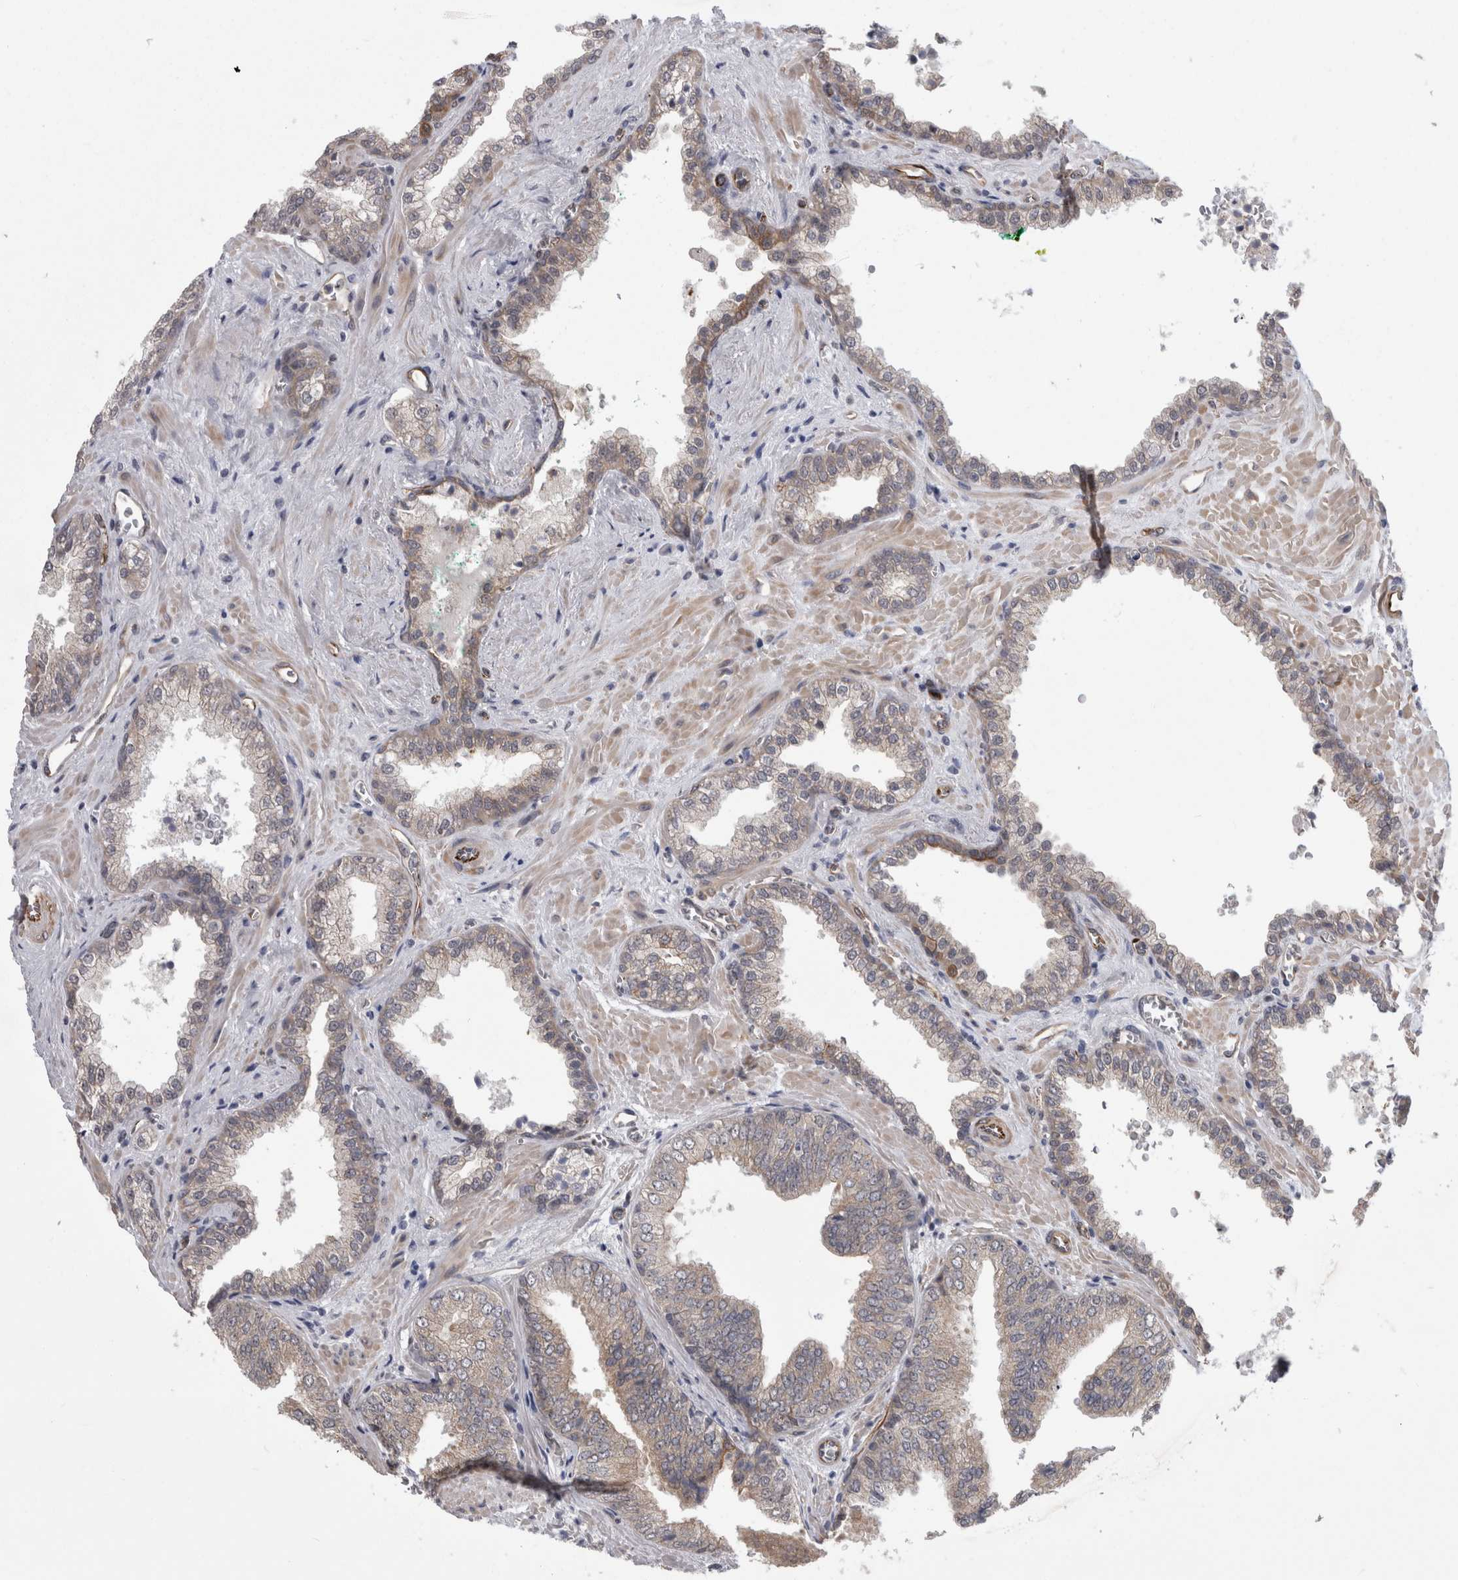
{"staining": {"intensity": "negative", "quantity": "none", "location": "none"}, "tissue": "prostate cancer", "cell_type": "Tumor cells", "image_type": "cancer", "snomed": [{"axis": "morphology", "description": "Adenocarcinoma, Low grade"}, {"axis": "topography", "description": "Prostate"}], "caption": "A high-resolution photomicrograph shows immunohistochemistry staining of prostate cancer (adenocarcinoma (low-grade)), which displays no significant expression in tumor cells.", "gene": "FAM83H", "patient": {"sex": "male", "age": 71}}